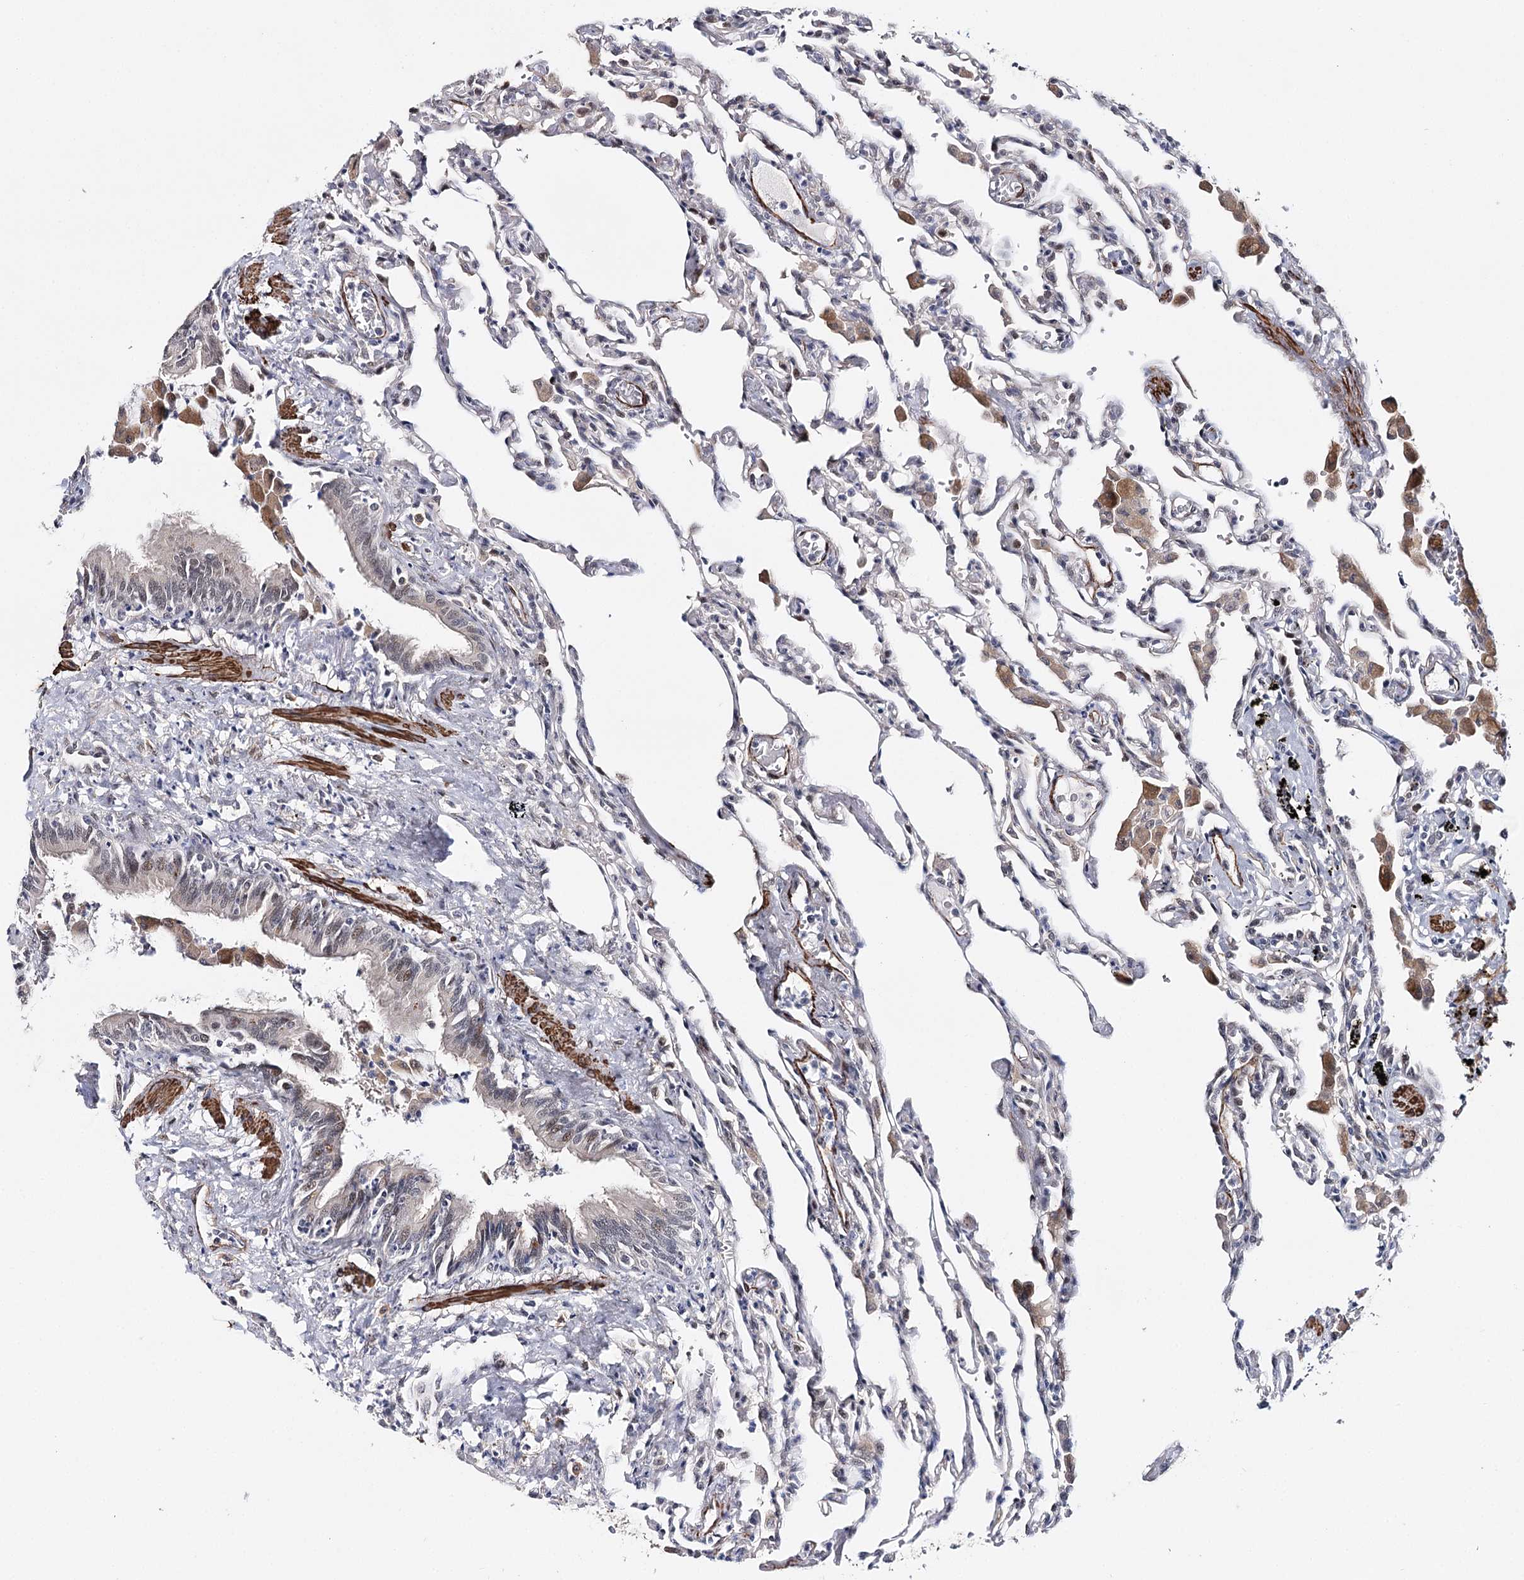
{"staining": {"intensity": "negative", "quantity": "none", "location": "none"}, "tissue": "lung", "cell_type": "Alveolar cells", "image_type": "normal", "snomed": [{"axis": "morphology", "description": "Normal tissue, NOS"}, {"axis": "topography", "description": "Bronchus"}, {"axis": "topography", "description": "Lung"}], "caption": "An immunohistochemistry image of benign lung is shown. There is no staining in alveolar cells of lung.", "gene": "CFAP46", "patient": {"sex": "female", "age": 49}}